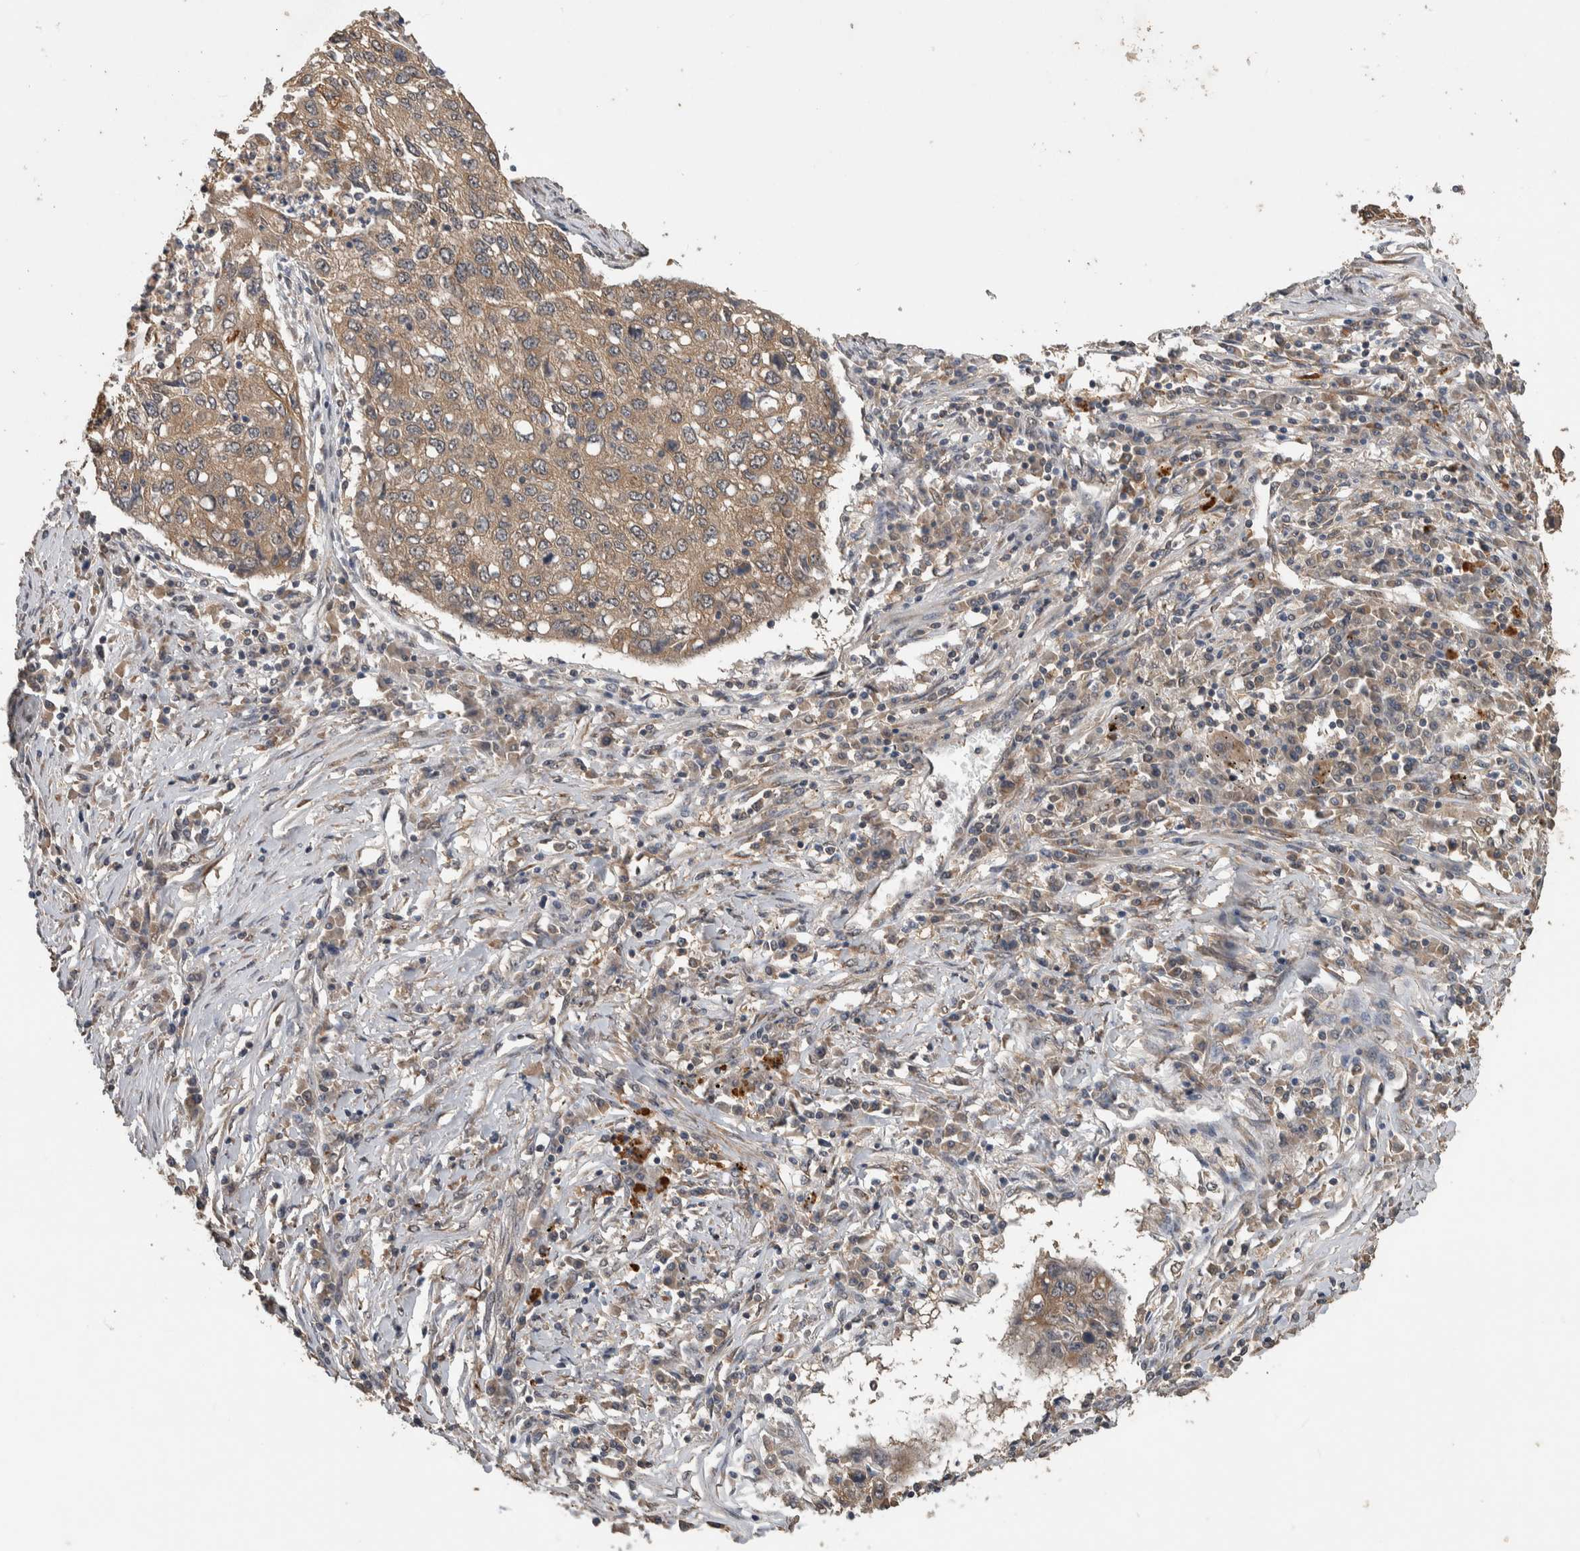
{"staining": {"intensity": "moderate", "quantity": ">75%", "location": "cytoplasmic/membranous"}, "tissue": "lung cancer", "cell_type": "Tumor cells", "image_type": "cancer", "snomed": [{"axis": "morphology", "description": "Squamous cell carcinoma, NOS"}, {"axis": "topography", "description": "Lung"}], "caption": "Immunohistochemistry (DAB (3,3'-diaminobenzidine)) staining of human lung cancer displays moderate cytoplasmic/membranous protein expression in about >75% of tumor cells. The protein is shown in brown color, while the nuclei are stained blue.", "gene": "DVL2", "patient": {"sex": "female", "age": 63}}